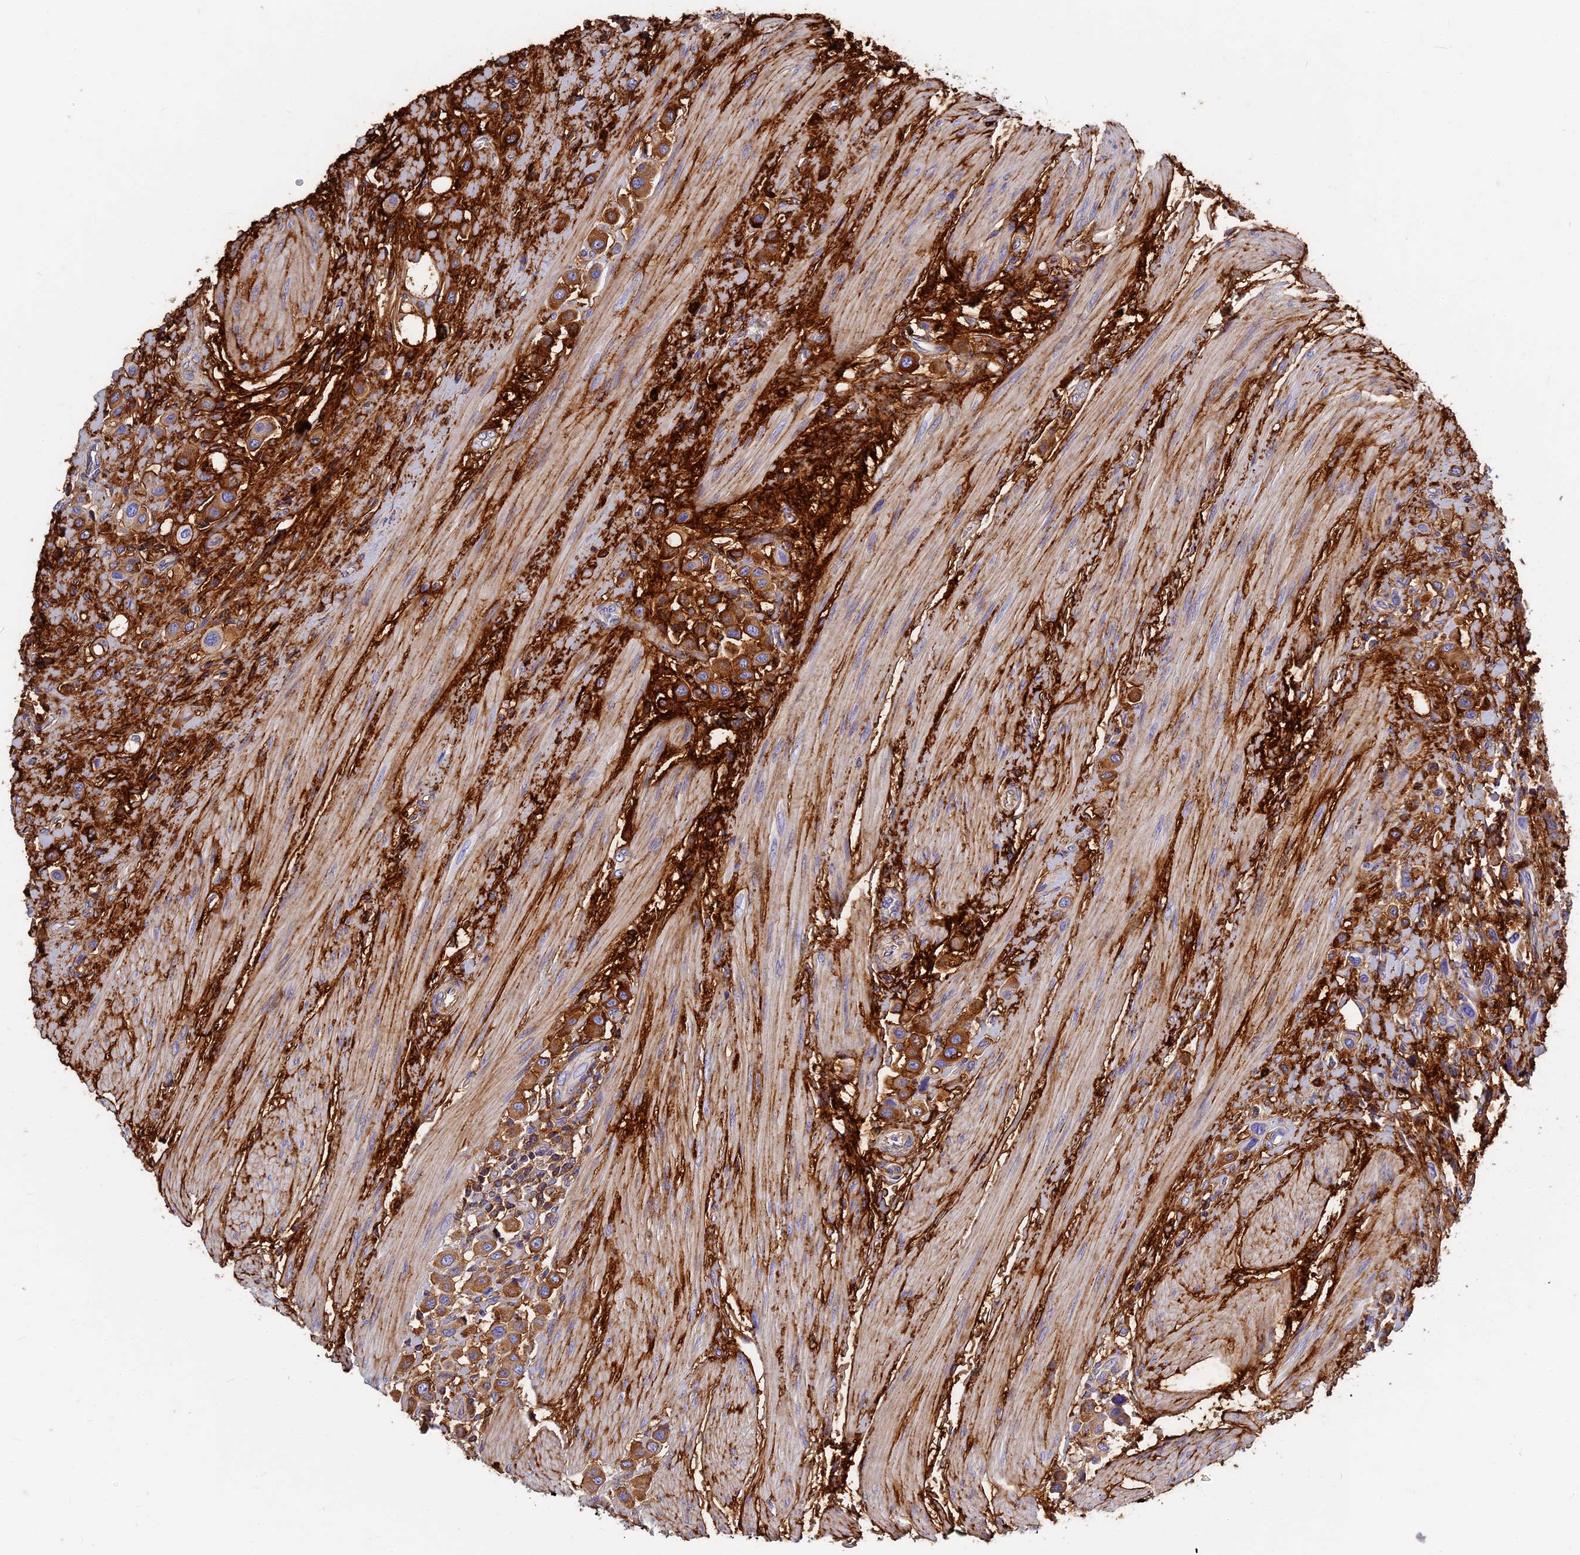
{"staining": {"intensity": "strong", "quantity": "<25%", "location": "cytoplasmic/membranous"}, "tissue": "urothelial cancer", "cell_type": "Tumor cells", "image_type": "cancer", "snomed": [{"axis": "morphology", "description": "Urothelial carcinoma, High grade"}, {"axis": "topography", "description": "Urinary bladder"}], "caption": "A brown stain labels strong cytoplasmic/membranous positivity of a protein in high-grade urothelial carcinoma tumor cells. (DAB (3,3'-diaminobenzidine) IHC with brightfield microscopy, high magnification).", "gene": "ITIH1", "patient": {"sex": "male", "age": 50}}